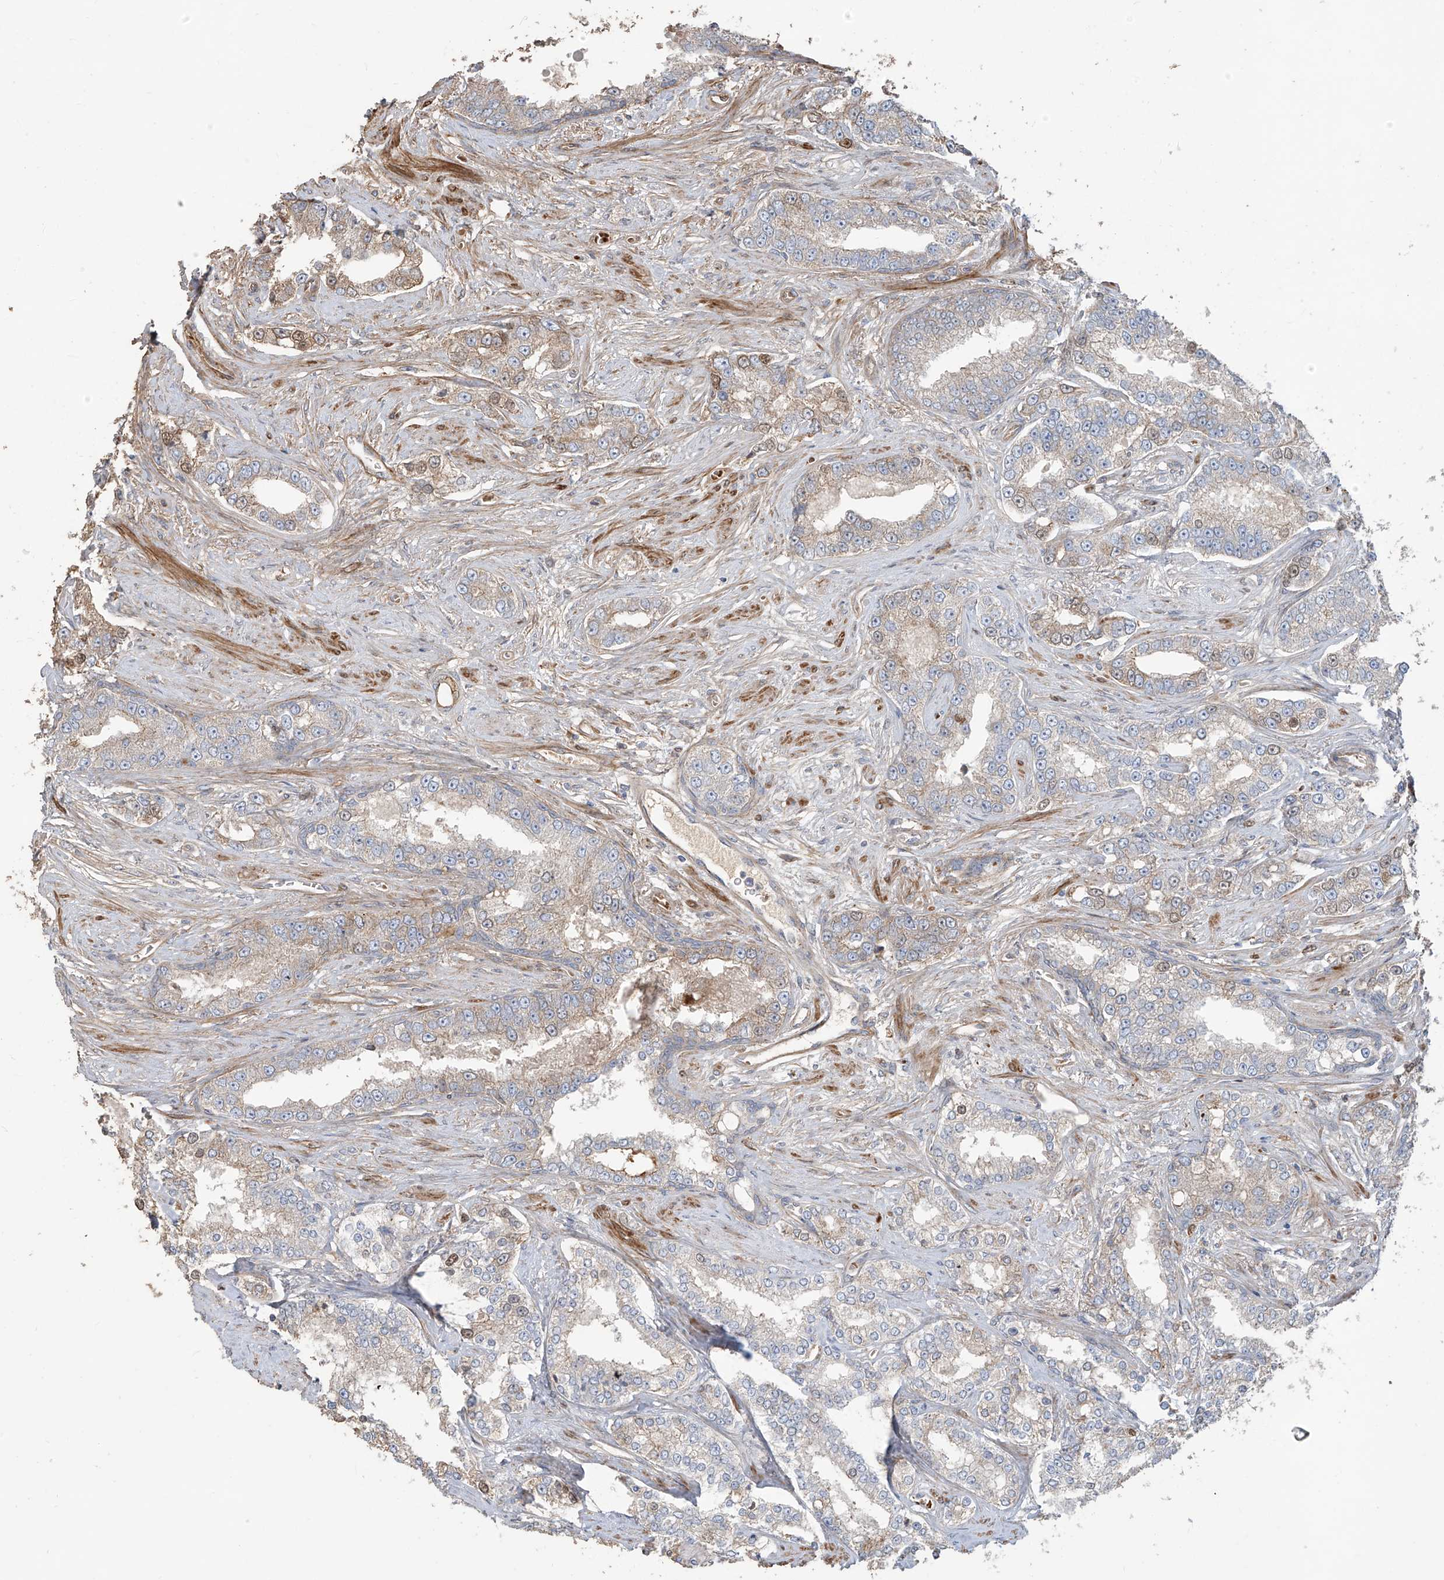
{"staining": {"intensity": "weak", "quantity": "25%-75%", "location": "cytoplasmic/membranous"}, "tissue": "prostate cancer", "cell_type": "Tumor cells", "image_type": "cancer", "snomed": [{"axis": "morphology", "description": "Normal tissue, NOS"}, {"axis": "morphology", "description": "Adenocarcinoma, High grade"}, {"axis": "topography", "description": "Prostate"}], "caption": "Protein analysis of prostate cancer tissue reveals weak cytoplasmic/membranous expression in about 25%-75% of tumor cells.", "gene": "ABTB1", "patient": {"sex": "male", "age": 83}}